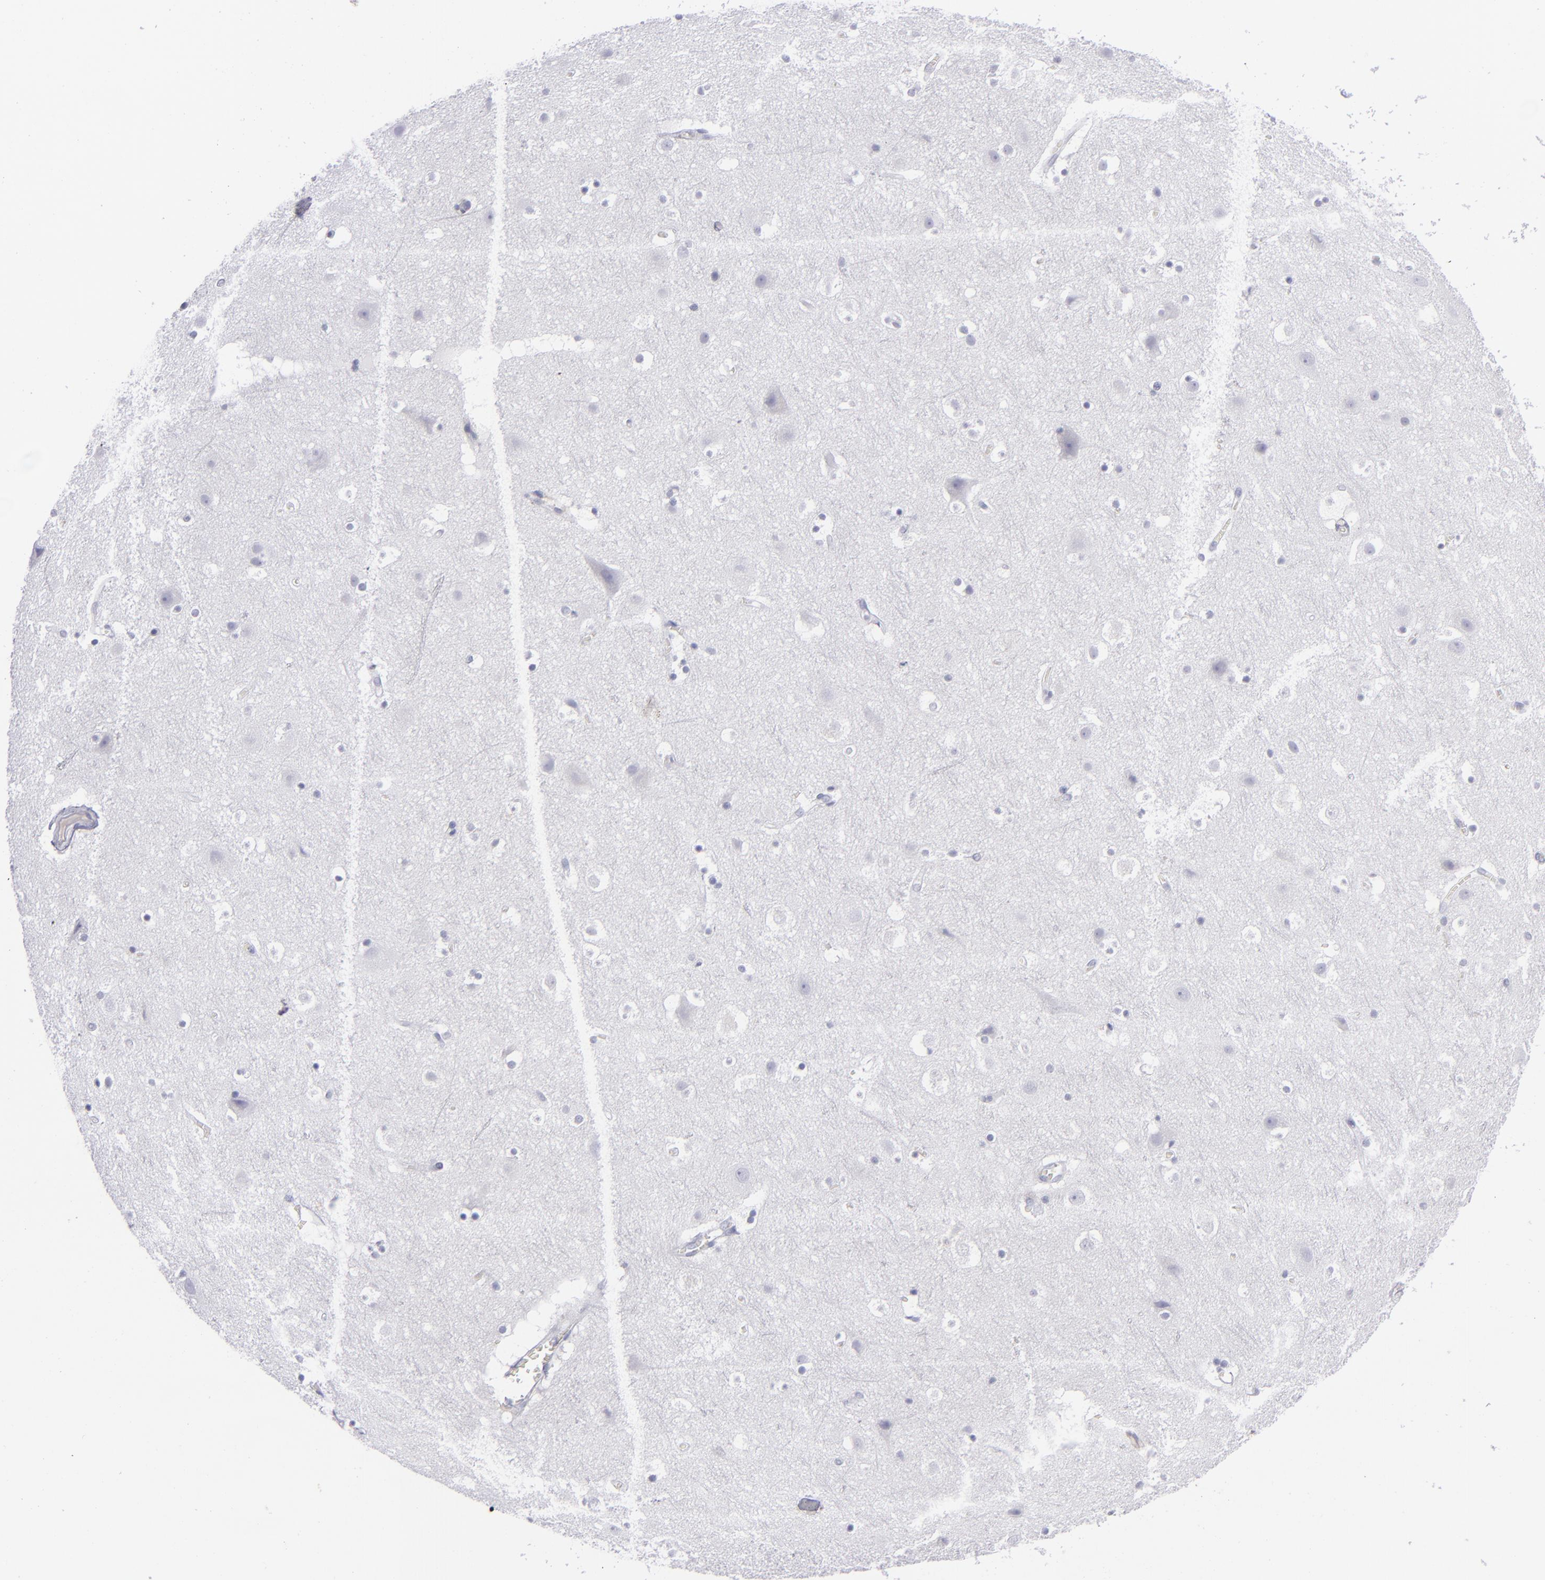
{"staining": {"intensity": "negative", "quantity": "none", "location": "none"}, "tissue": "cerebral cortex", "cell_type": "Endothelial cells", "image_type": "normal", "snomed": [{"axis": "morphology", "description": "Normal tissue, NOS"}, {"axis": "topography", "description": "Cerebral cortex"}], "caption": "Cerebral cortex stained for a protein using immunohistochemistry shows no expression endothelial cells.", "gene": "ITGB4", "patient": {"sex": "male", "age": 45}}